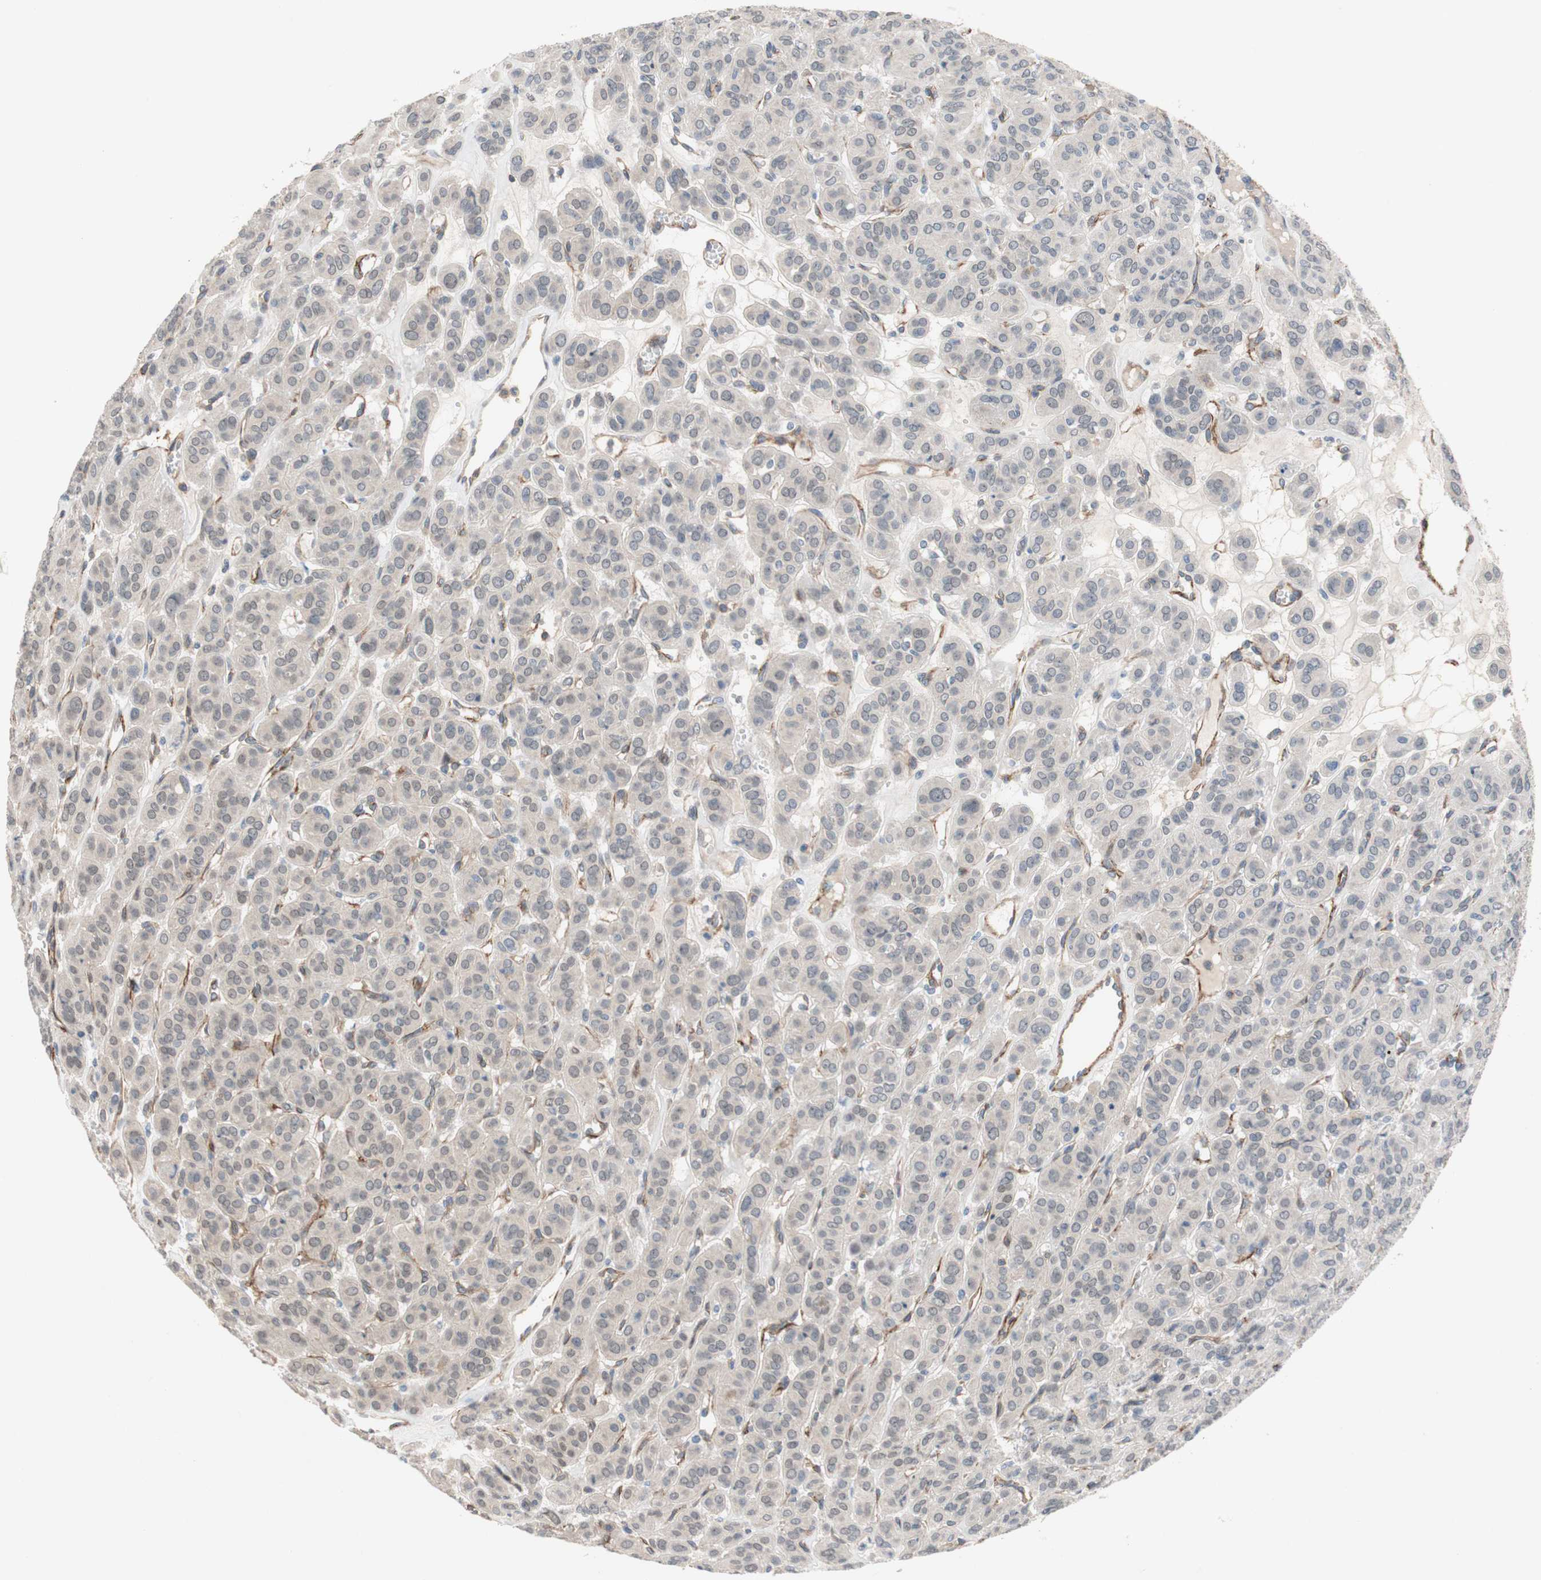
{"staining": {"intensity": "negative", "quantity": "none", "location": "none"}, "tissue": "thyroid cancer", "cell_type": "Tumor cells", "image_type": "cancer", "snomed": [{"axis": "morphology", "description": "Follicular adenoma carcinoma, NOS"}, {"axis": "topography", "description": "Thyroid gland"}], "caption": "Tumor cells show no significant expression in thyroid cancer (follicular adenoma carcinoma).", "gene": "GRHL1", "patient": {"sex": "female", "age": 71}}